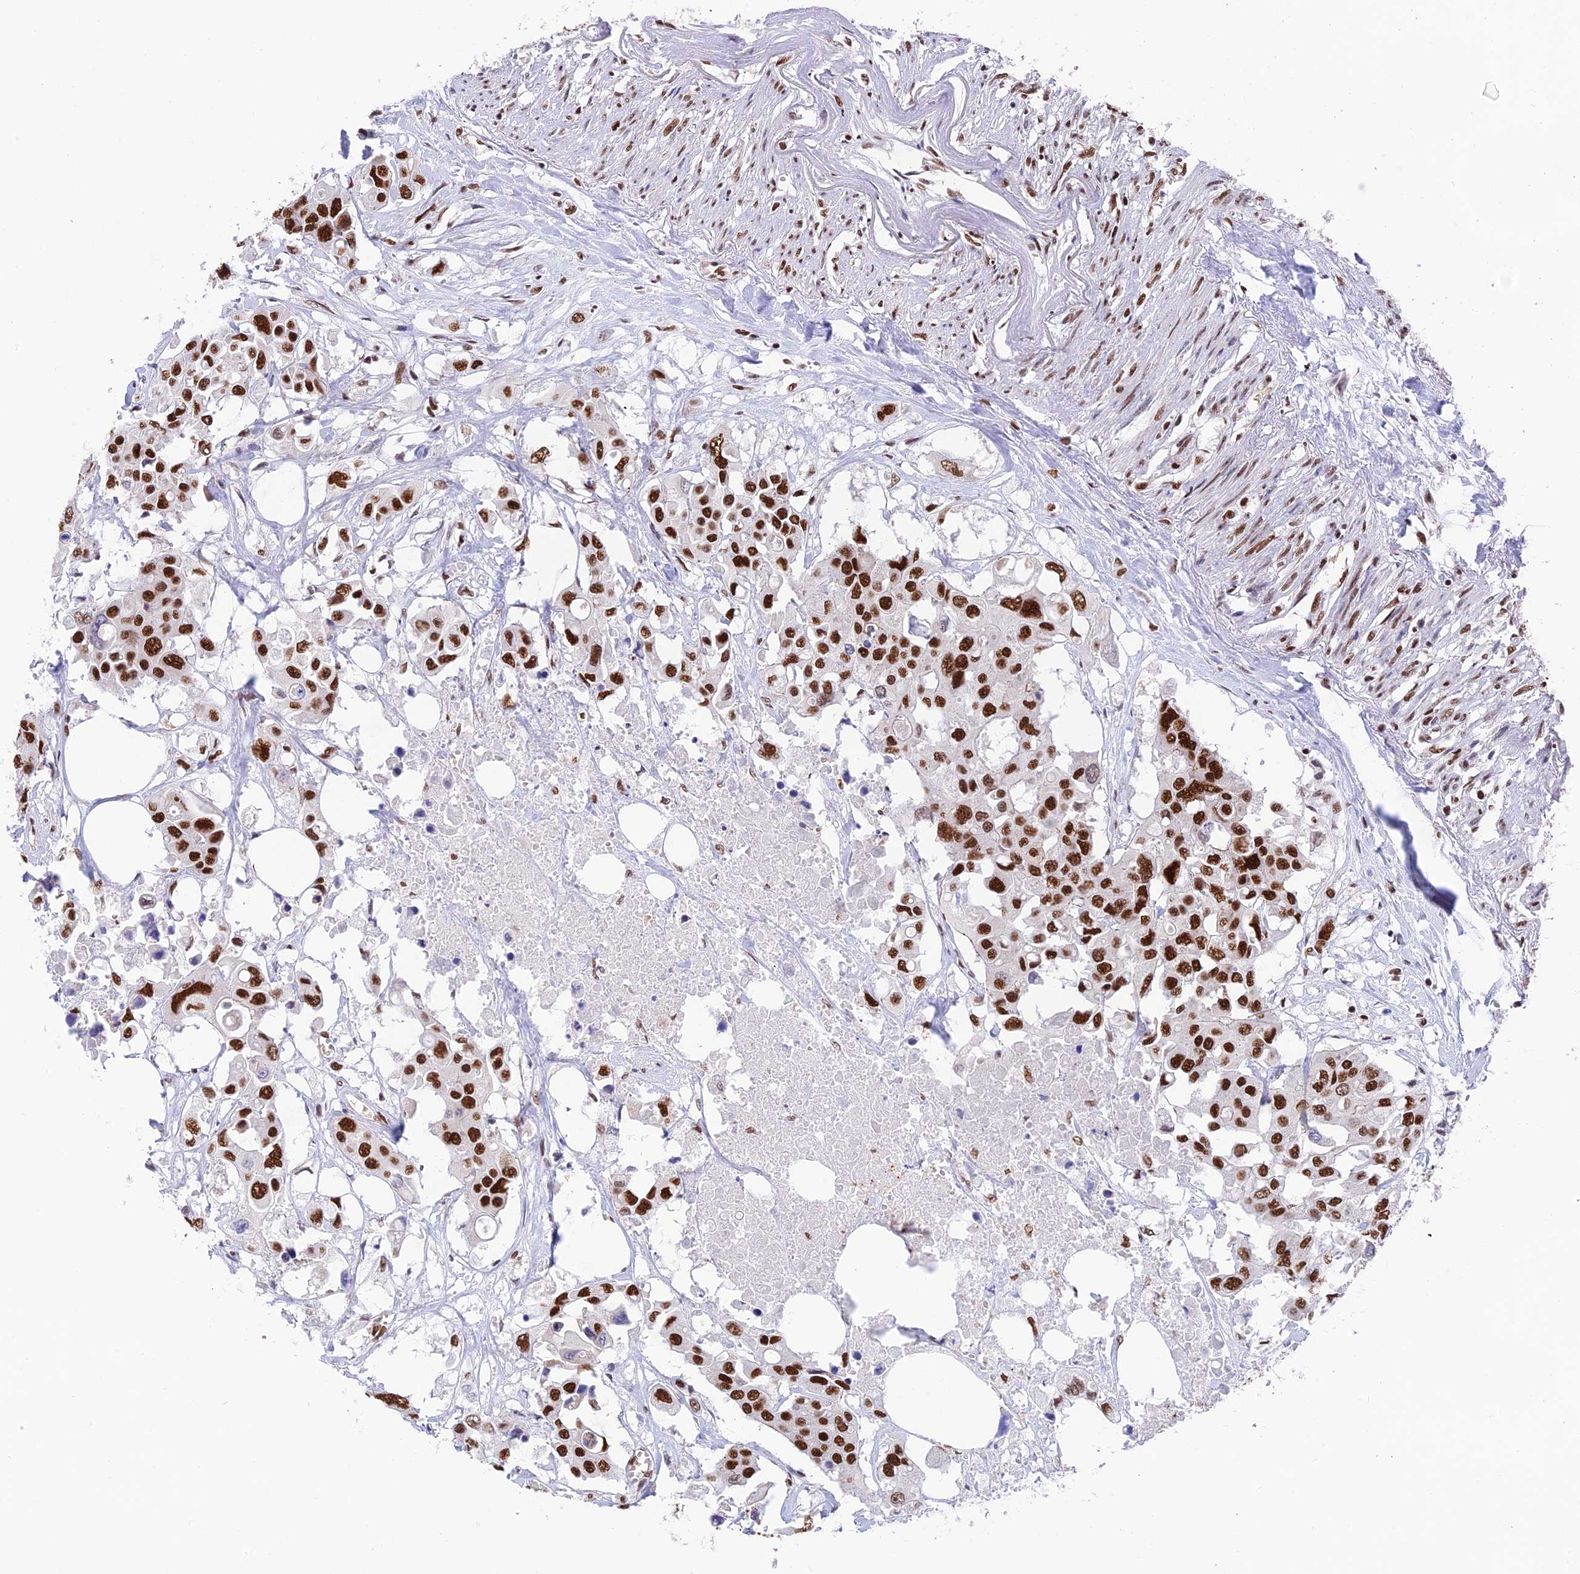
{"staining": {"intensity": "strong", "quantity": ">75%", "location": "nuclear"}, "tissue": "colorectal cancer", "cell_type": "Tumor cells", "image_type": "cancer", "snomed": [{"axis": "morphology", "description": "Adenocarcinoma, NOS"}, {"axis": "topography", "description": "Colon"}], "caption": "Immunohistochemistry staining of colorectal cancer, which reveals high levels of strong nuclear expression in approximately >75% of tumor cells indicating strong nuclear protein staining. The staining was performed using DAB (brown) for protein detection and nuclei were counterstained in hematoxylin (blue).", "gene": "EEF1AKMT3", "patient": {"sex": "male", "age": 77}}